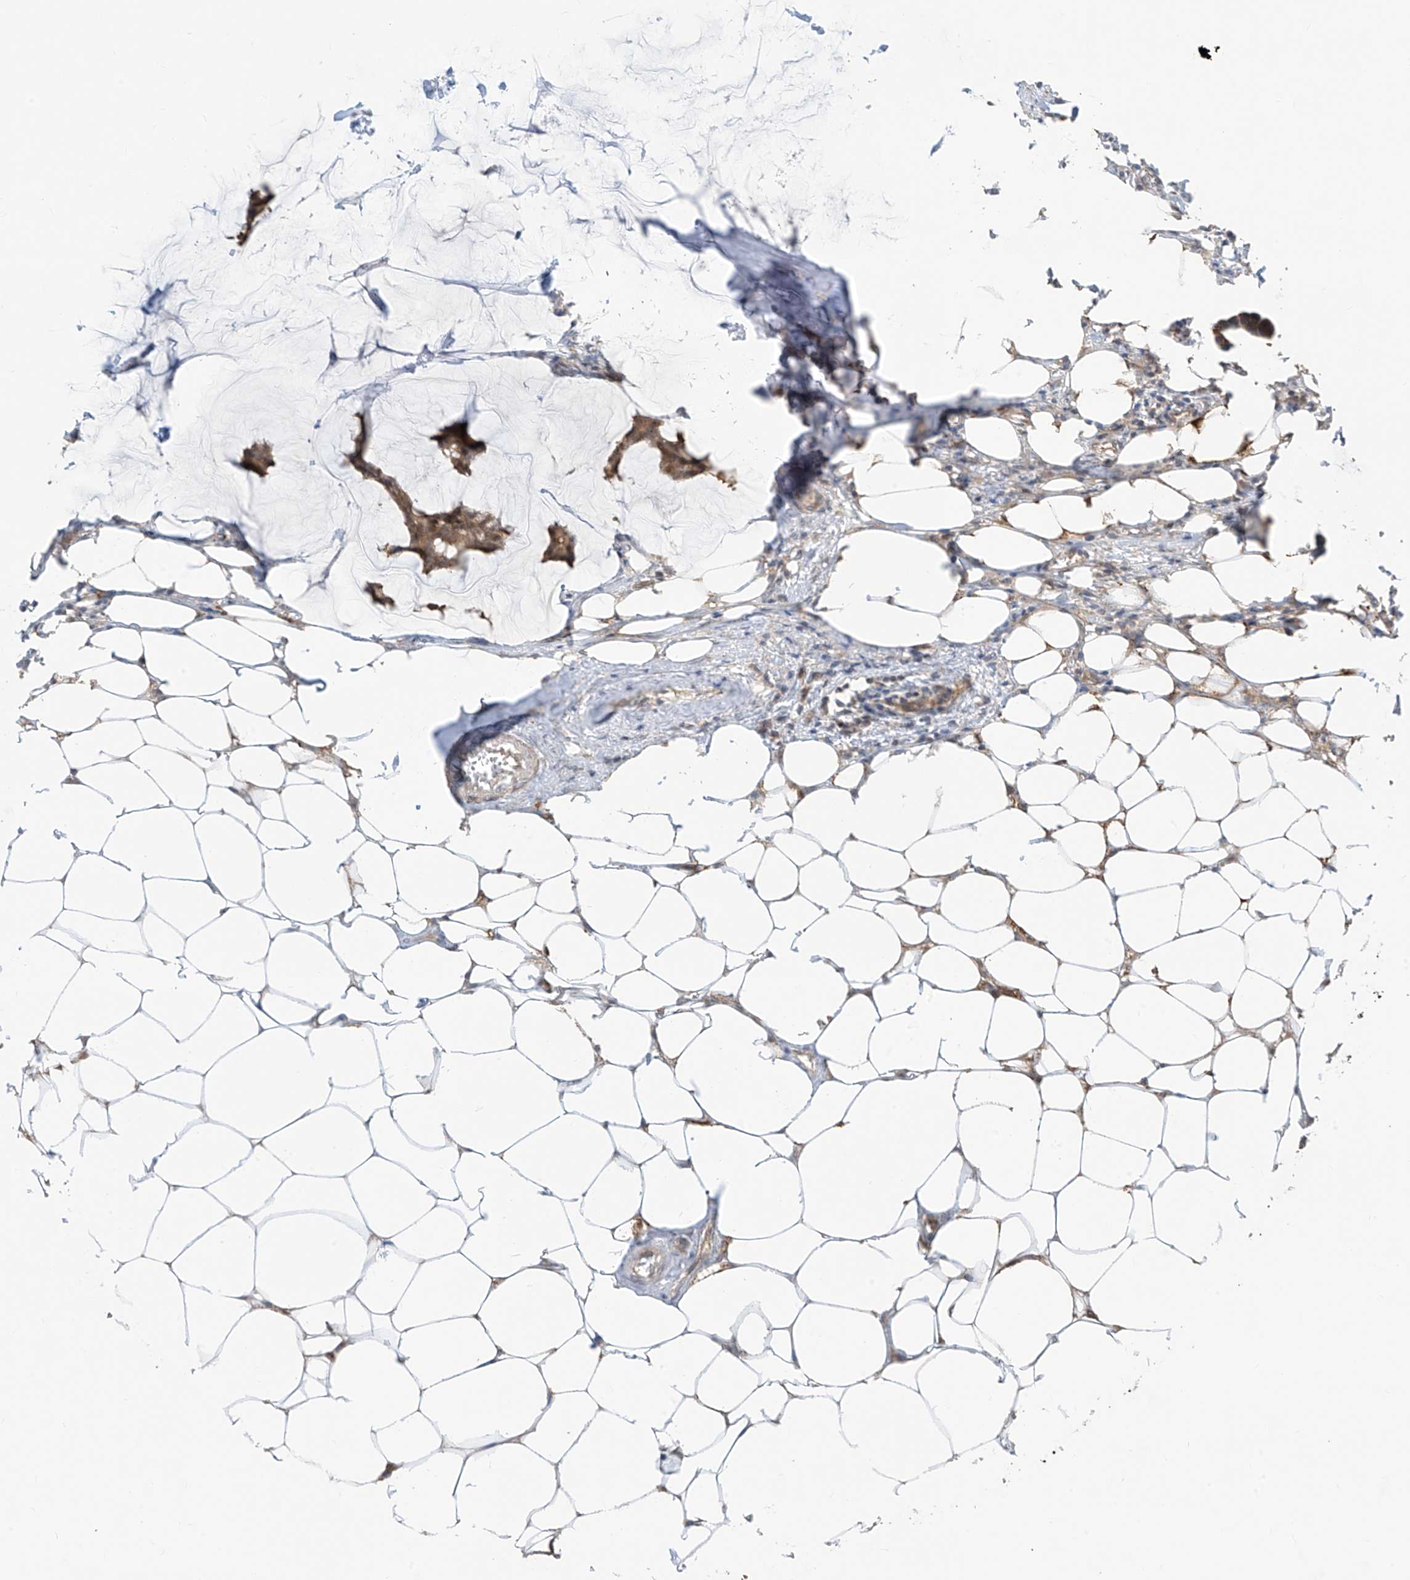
{"staining": {"intensity": "moderate", "quantity": ">75%", "location": "cytoplasmic/membranous"}, "tissue": "breast cancer", "cell_type": "Tumor cells", "image_type": "cancer", "snomed": [{"axis": "morphology", "description": "Duct carcinoma"}, {"axis": "topography", "description": "Breast"}], "caption": "This photomicrograph shows immunohistochemistry (IHC) staining of human breast intraductal carcinoma, with medium moderate cytoplasmic/membranous expression in about >75% of tumor cells.", "gene": "TTC38", "patient": {"sex": "female", "age": 93}}